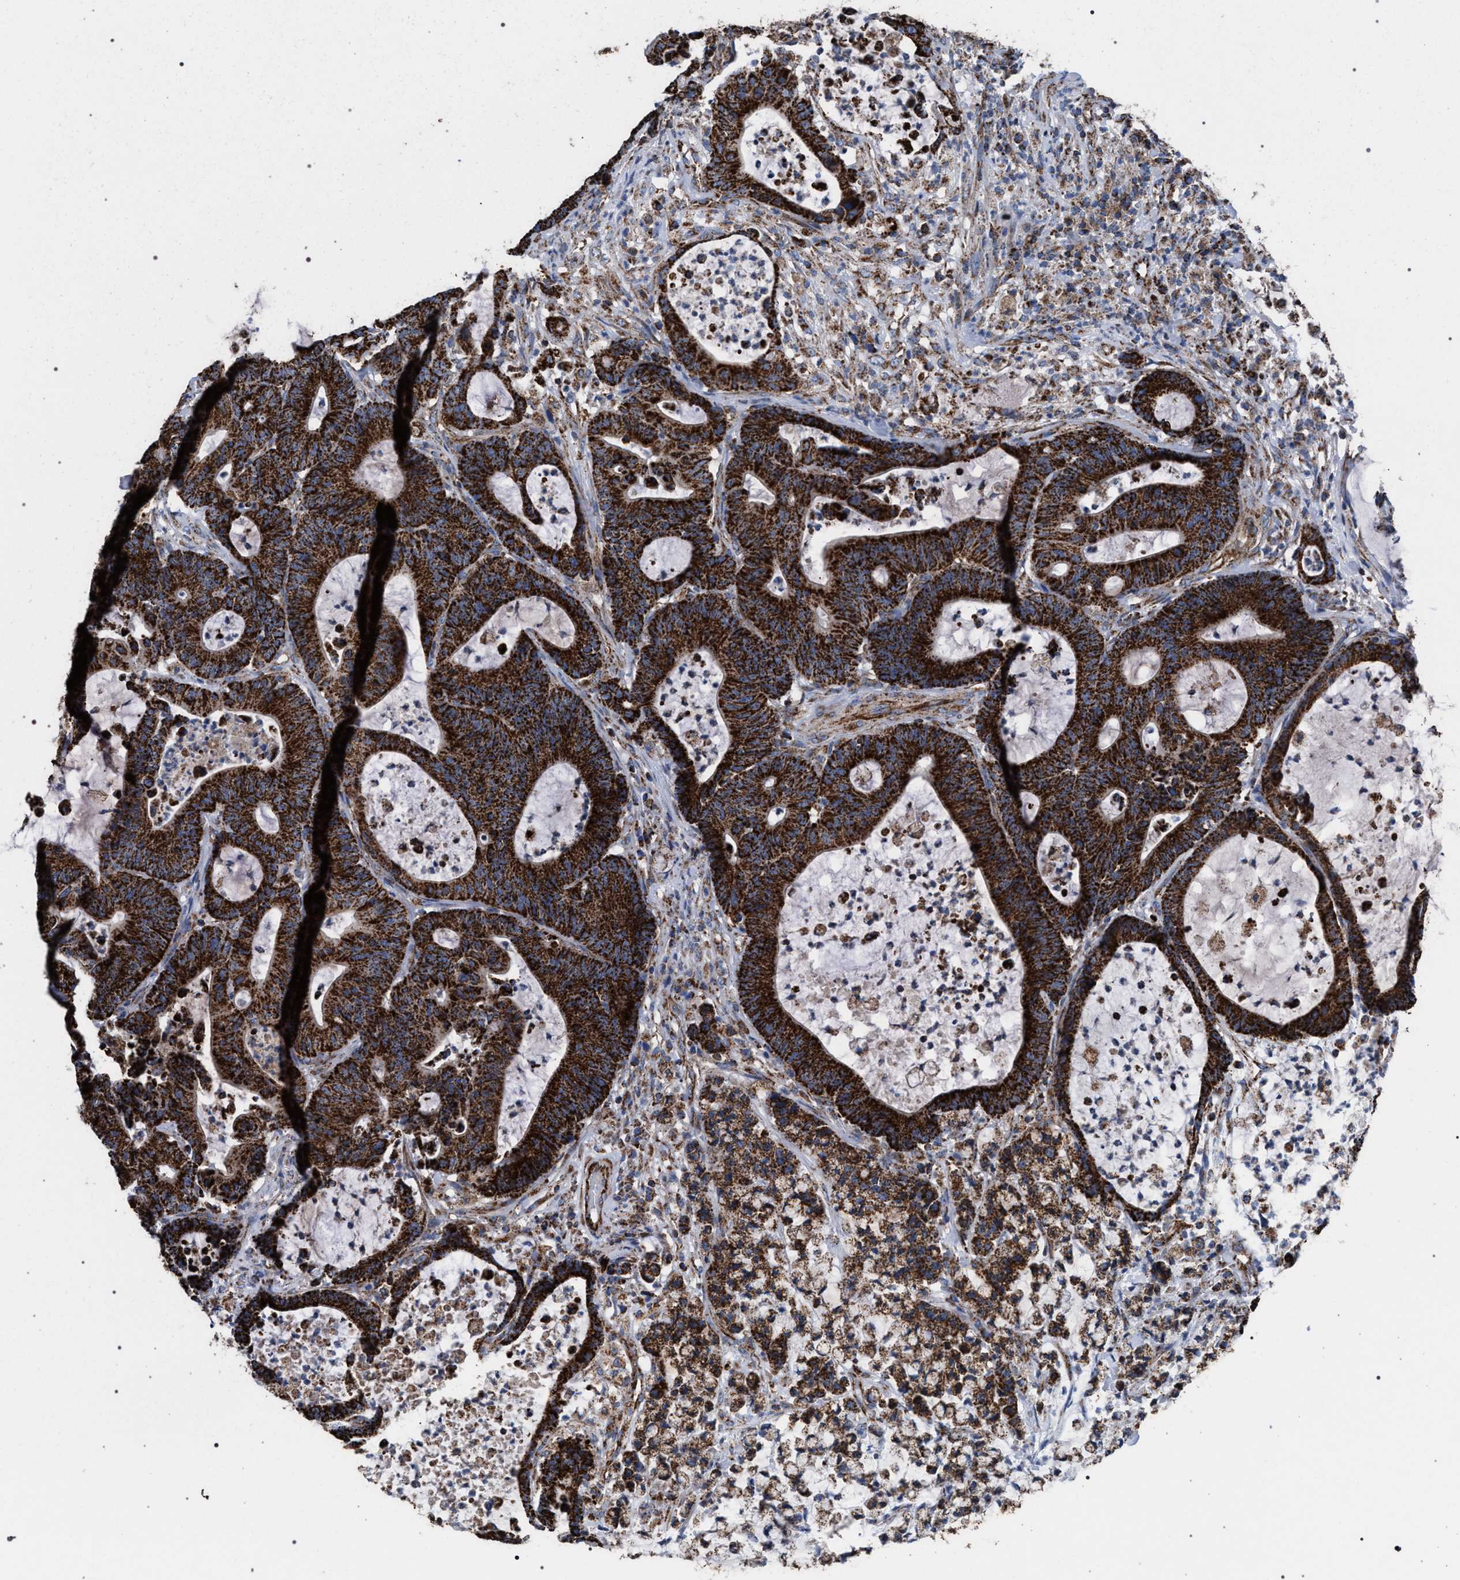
{"staining": {"intensity": "strong", "quantity": ">75%", "location": "cytoplasmic/membranous"}, "tissue": "colorectal cancer", "cell_type": "Tumor cells", "image_type": "cancer", "snomed": [{"axis": "morphology", "description": "Adenocarcinoma, NOS"}, {"axis": "topography", "description": "Colon"}], "caption": "Immunohistochemical staining of colorectal cancer displays strong cytoplasmic/membranous protein staining in about >75% of tumor cells.", "gene": "VPS13A", "patient": {"sex": "female", "age": 84}}